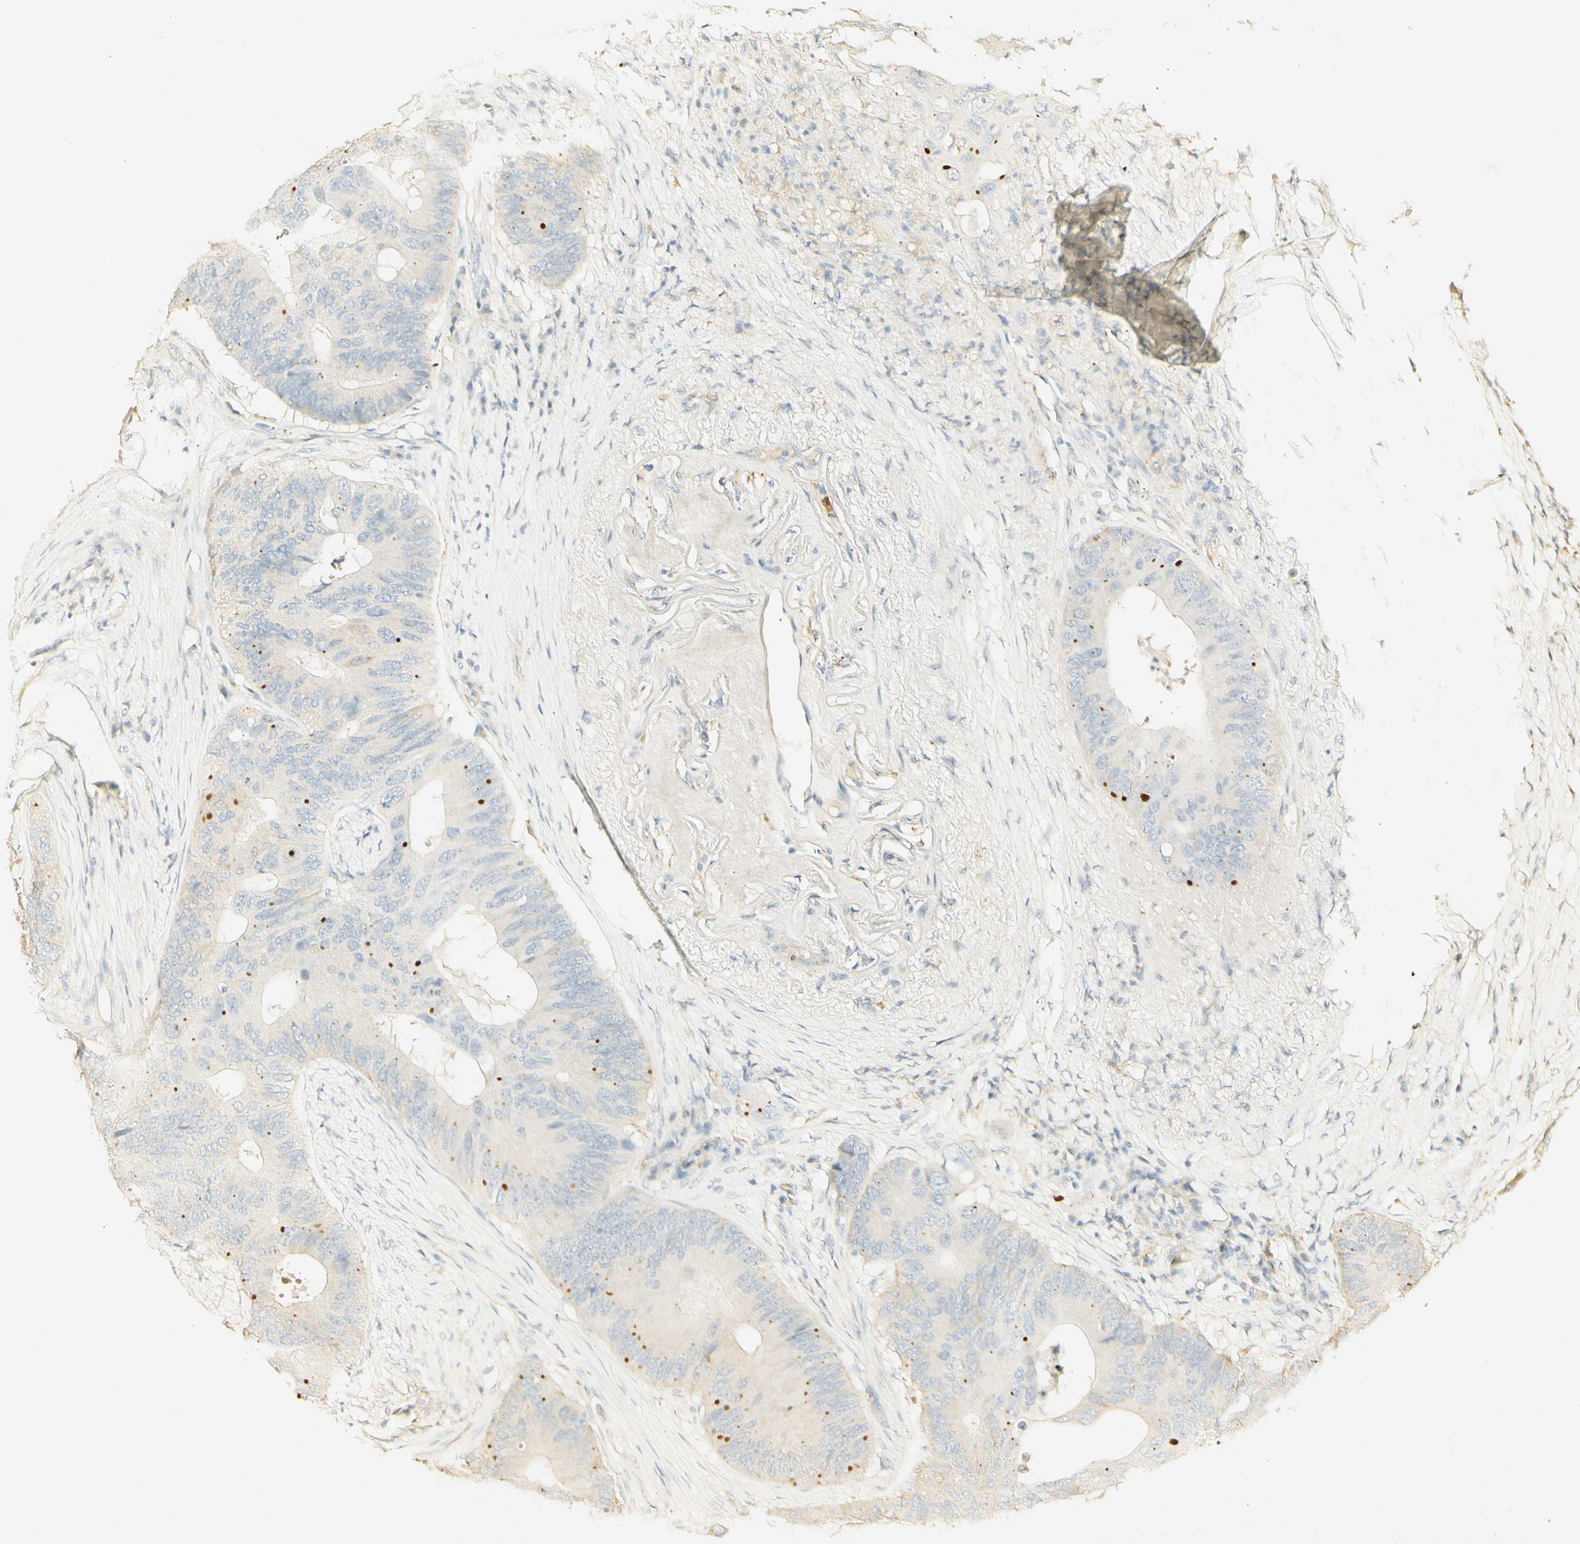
{"staining": {"intensity": "weak", "quantity": "25%-75%", "location": "cytoplasmic/membranous"}, "tissue": "colorectal cancer", "cell_type": "Tumor cells", "image_type": "cancer", "snomed": [{"axis": "morphology", "description": "Adenocarcinoma, NOS"}, {"axis": "topography", "description": "Colon"}], "caption": "A brown stain labels weak cytoplasmic/membranous positivity of a protein in colorectal cancer tumor cells.", "gene": "FCGRT", "patient": {"sex": "male", "age": 71}}